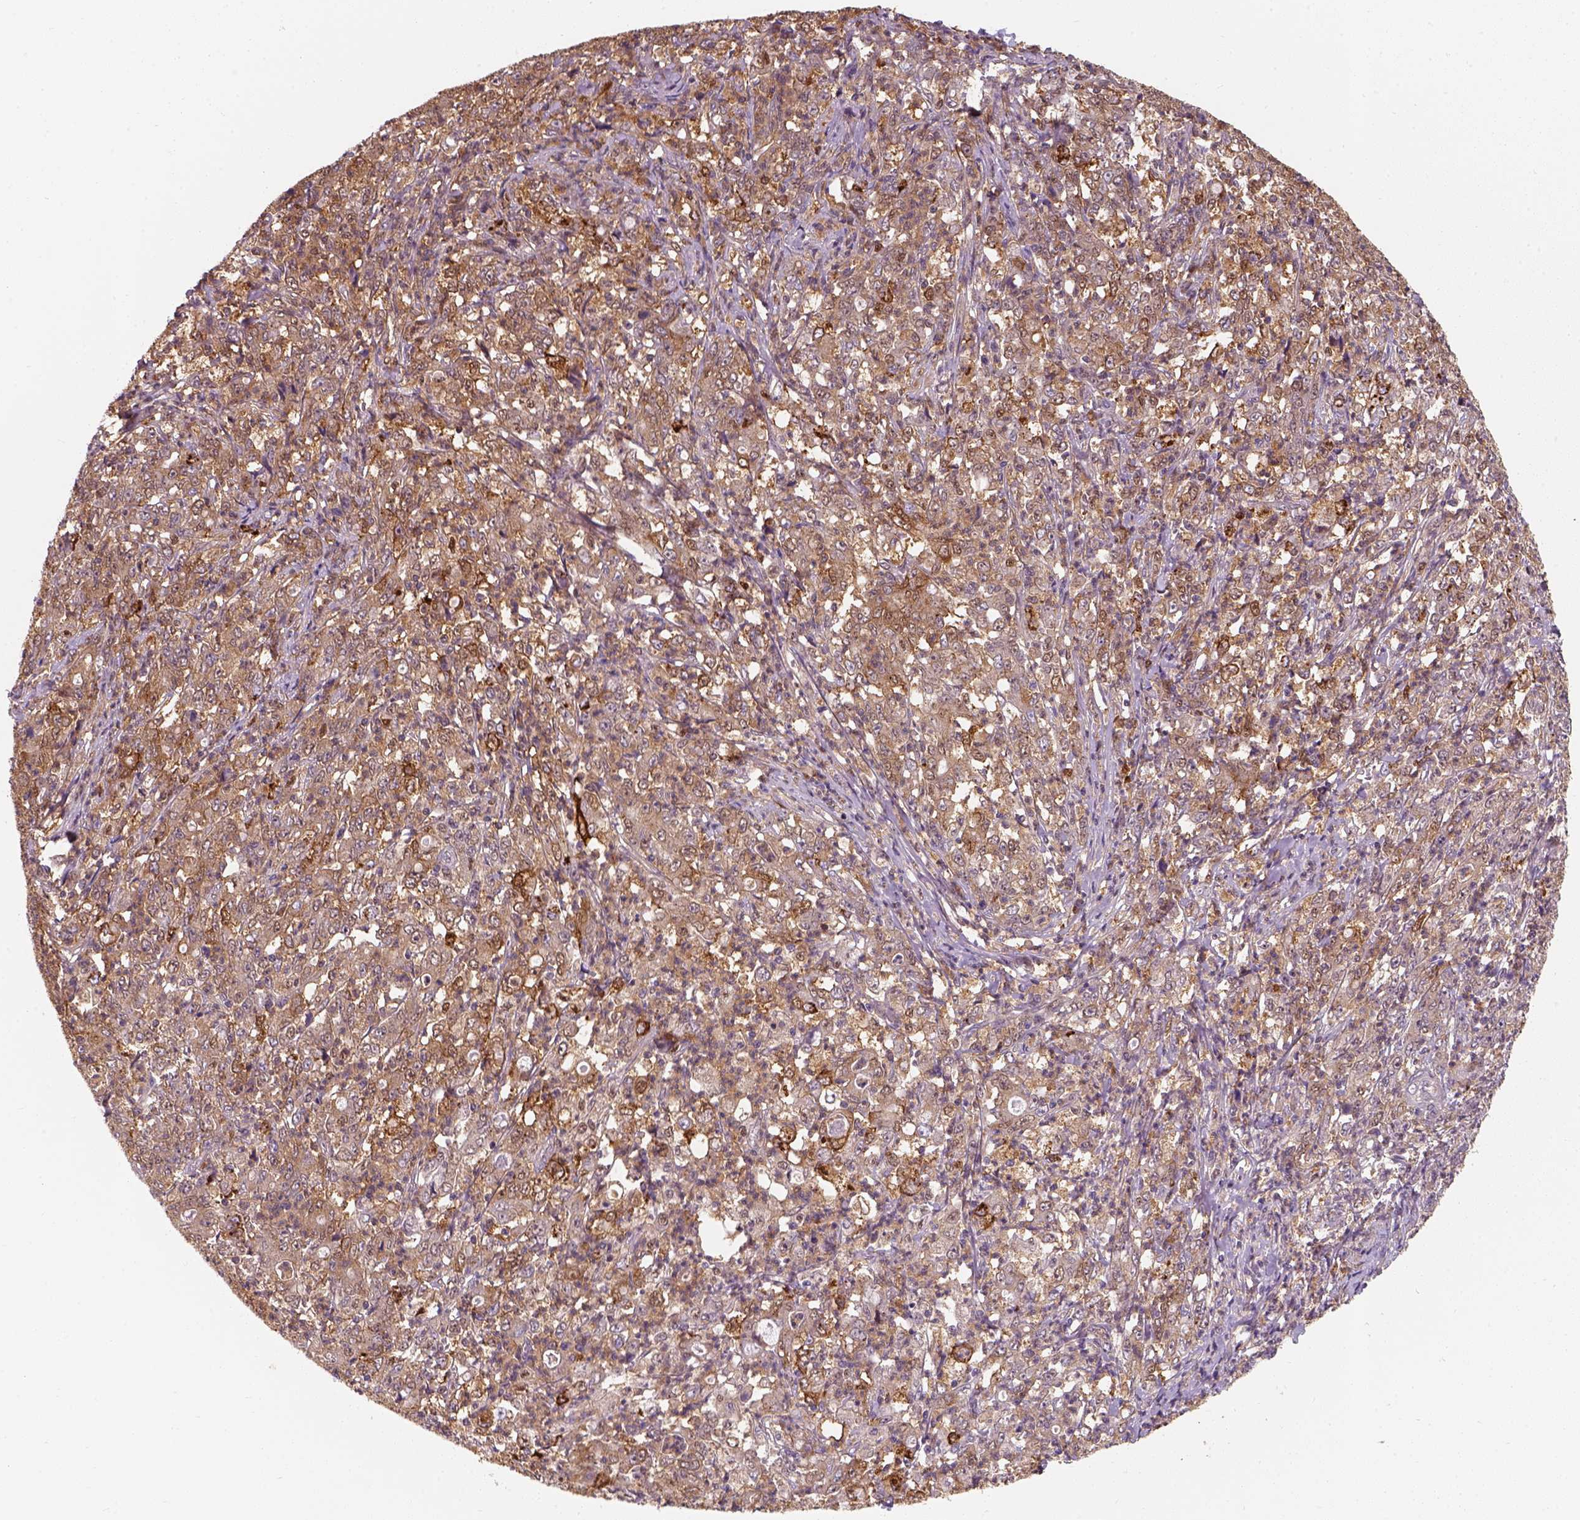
{"staining": {"intensity": "moderate", "quantity": ">75%", "location": "cytoplasmic/membranous"}, "tissue": "stomach cancer", "cell_type": "Tumor cells", "image_type": "cancer", "snomed": [{"axis": "morphology", "description": "Adenocarcinoma, NOS"}, {"axis": "topography", "description": "Stomach, lower"}], "caption": "Tumor cells reveal medium levels of moderate cytoplasmic/membranous staining in approximately >75% of cells in human stomach cancer (adenocarcinoma).", "gene": "SQSTM1", "patient": {"sex": "female", "age": 71}}